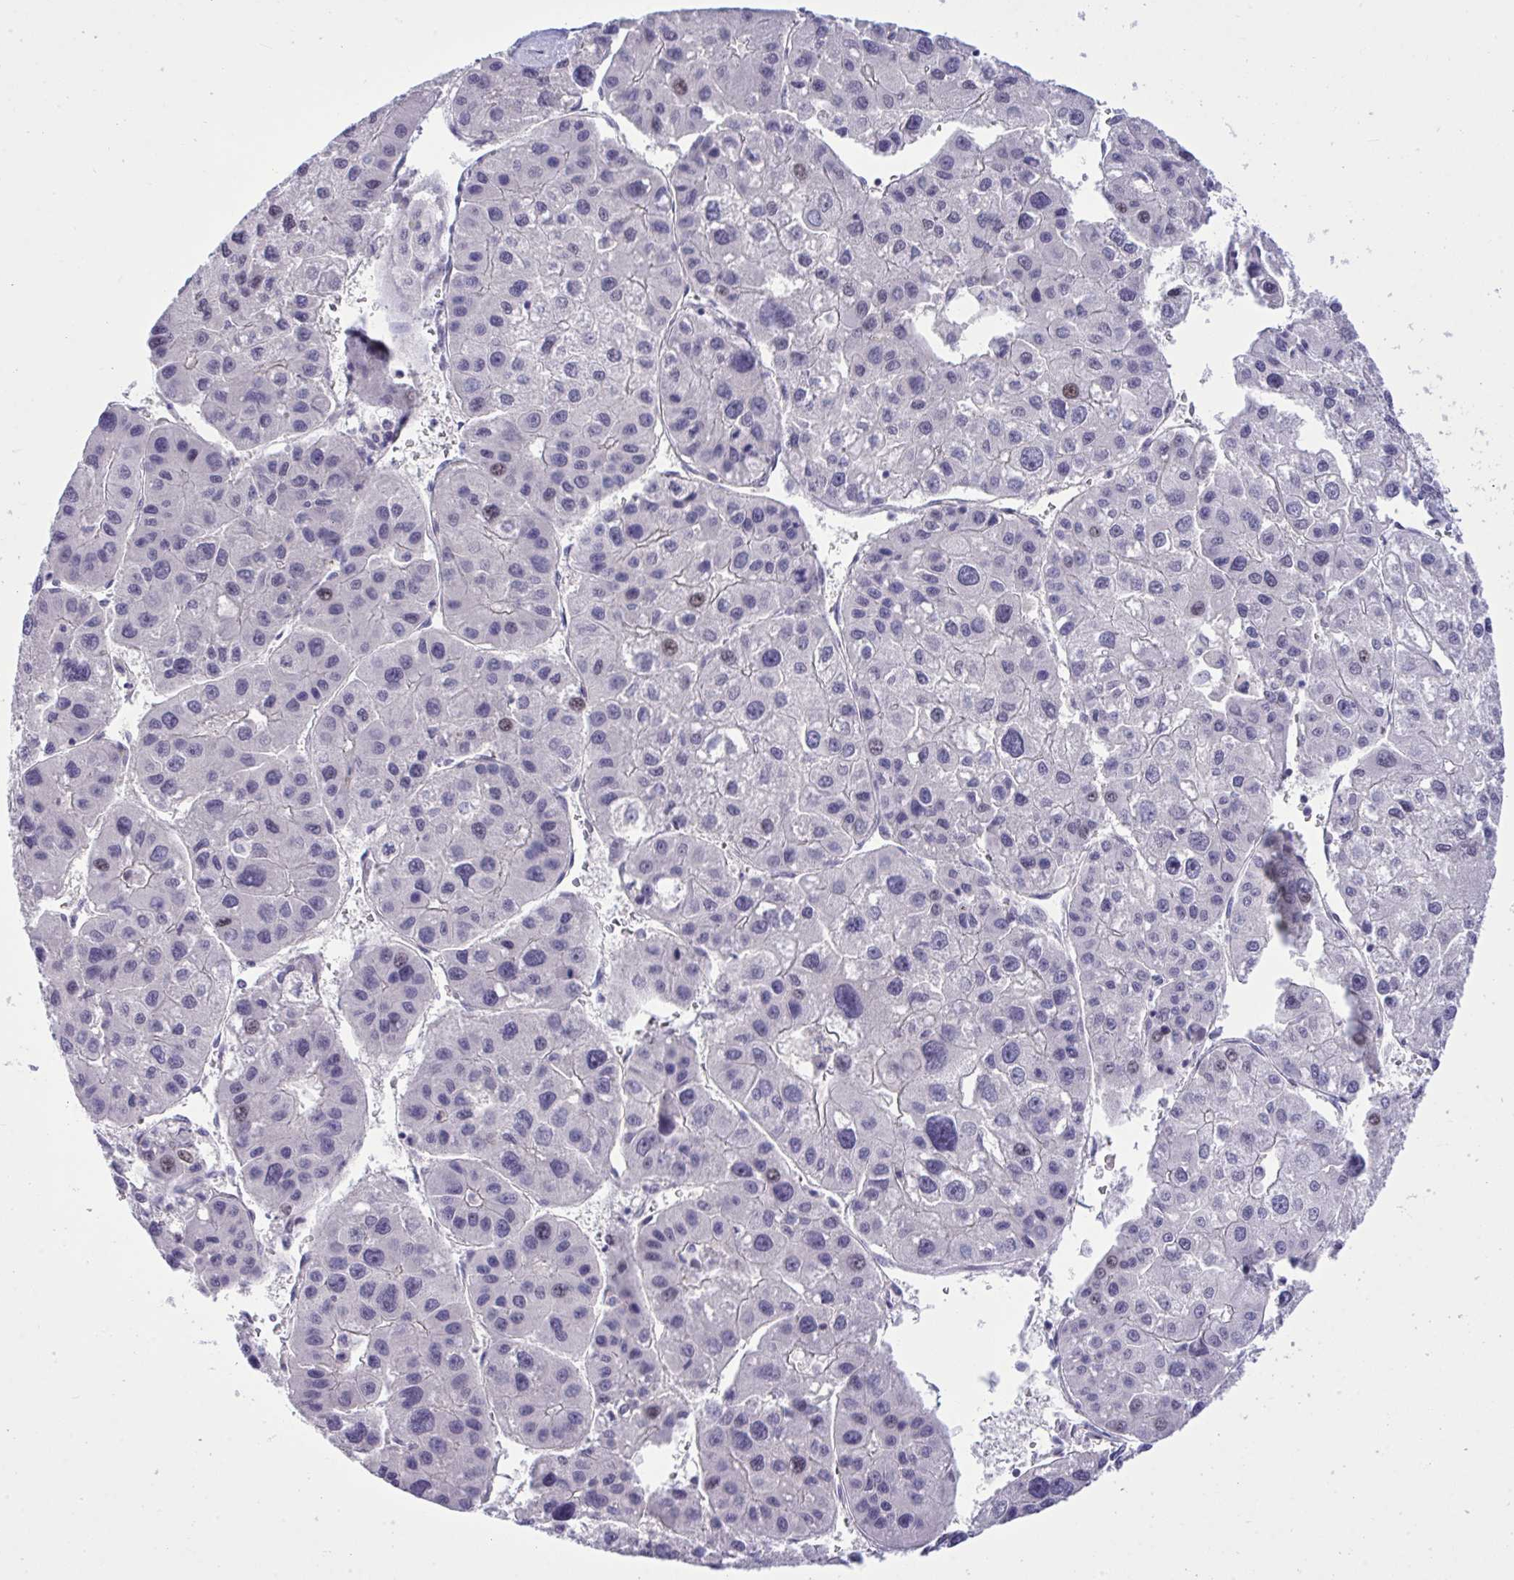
{"staining": {"intensity": "negative", "quantity": "none", "location": "none"}, "tissue": "liver cancer", "cell_type": "Tumor cells", "image_type": "cancer", "snomed": [{"axis": "morphology", "description": "Carcinoma, Hepatocellular, NOS"}, {"axis": "topography", "description": "Liver"}], "caption": "Immunohistochemistry micrograph of human hepatocellular carcinoma (liver) stained for a protein (brown), which exhibits no staining in tumor cells. (DAB (3,3'-diaminobenzidine) IHC, high magnification).", "gene": "WDR97", "patient": {"sex": "male", "age": 73}}